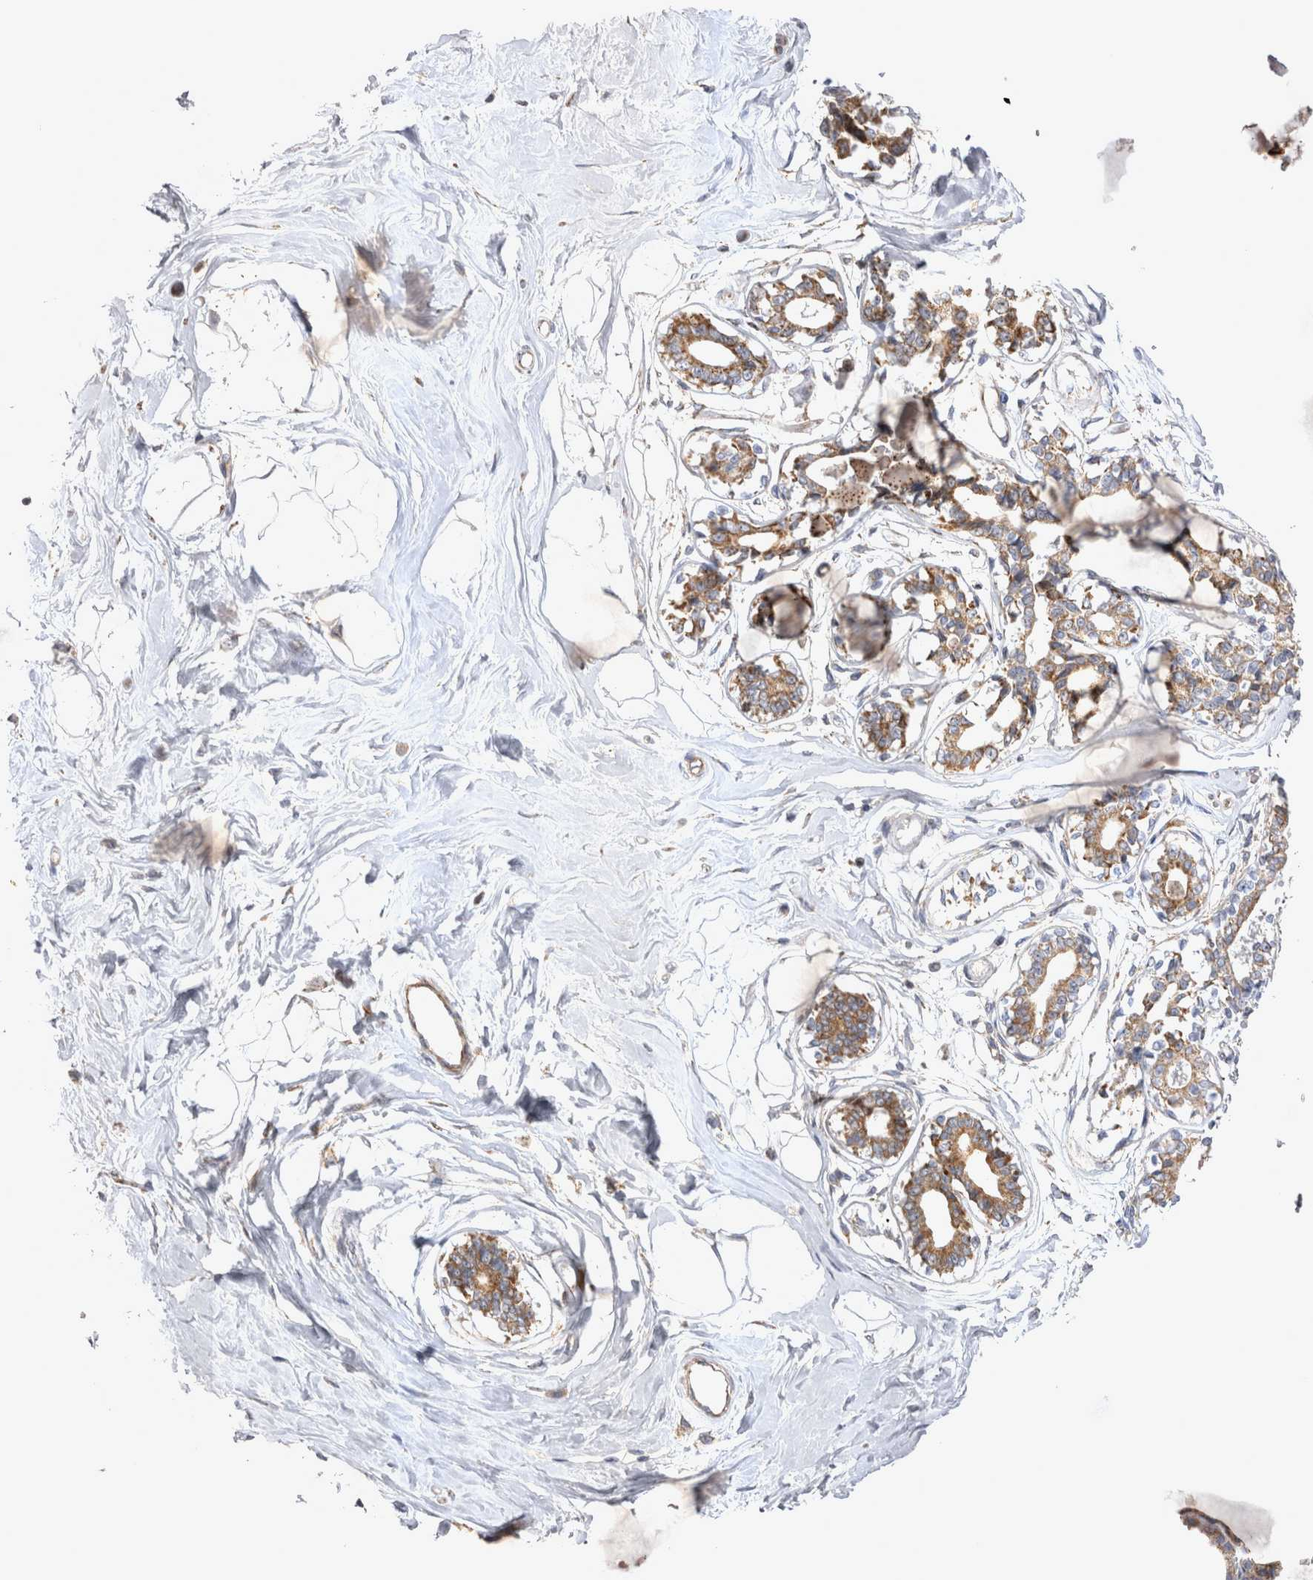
{"staining": {"intensity": "negative", "quantity": "none", "location": "none"}, "tissue": "breast", "cell_type": "Adipocytes", "image_type": "normal", "snomed": [{"axis": "morphology", "description": "Normal tissue, NOS"}, {"axis": "topography", "description": "Breast"}], "caption": "This histopathology image is of normal breast stained with IHC to label a protein in brown with the nuclei are counter-stained blue. There is no positivity in adipocytes.", "gene": "TSPOAP1", "patient": {"sex": "female", "age": 45}}